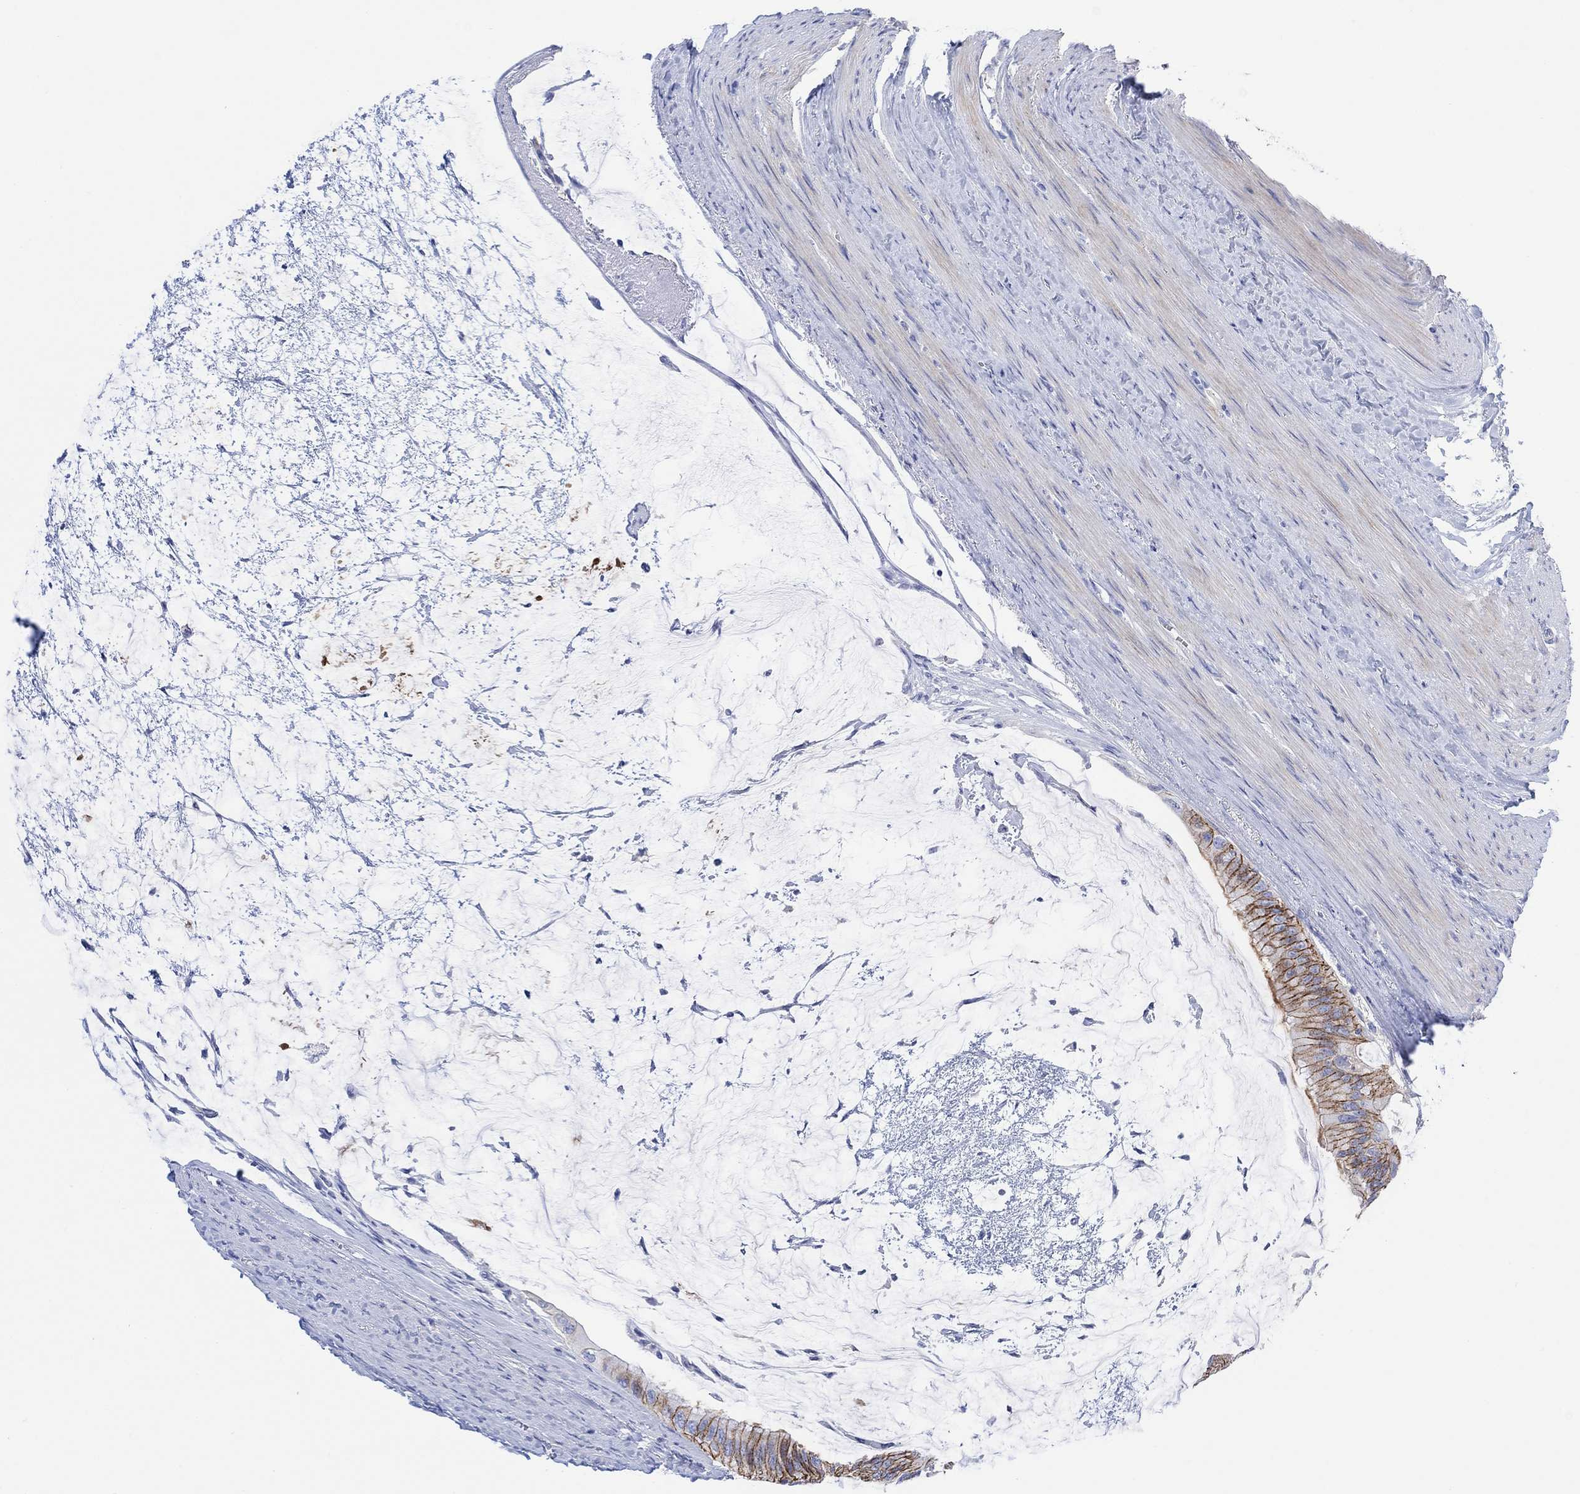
{"staining": {"intensity": "strong", "quantity": "<25%", "location": "cytoplasmic/membranous"}, "tissue": "colorectal cancer", "cell_type": "Tumor cells", "image_type": "cancer", "snomed": [{"axis": "morphology", "description": "Normal tissue, NOS"}, {"axis": "morphology", "description": "Adenocarcinoma, NOS"}, {"axis": "topography", "description": "Colon"}], "caption": "Immunohistochemical staining of human colorectal cancer (adenocarcinoma) shows strong cytoplasmic/membranous protein expression in about <25% of tumor cells.", "gene": "TLDC2", "patient": {"sex": "male", "age": 65}}